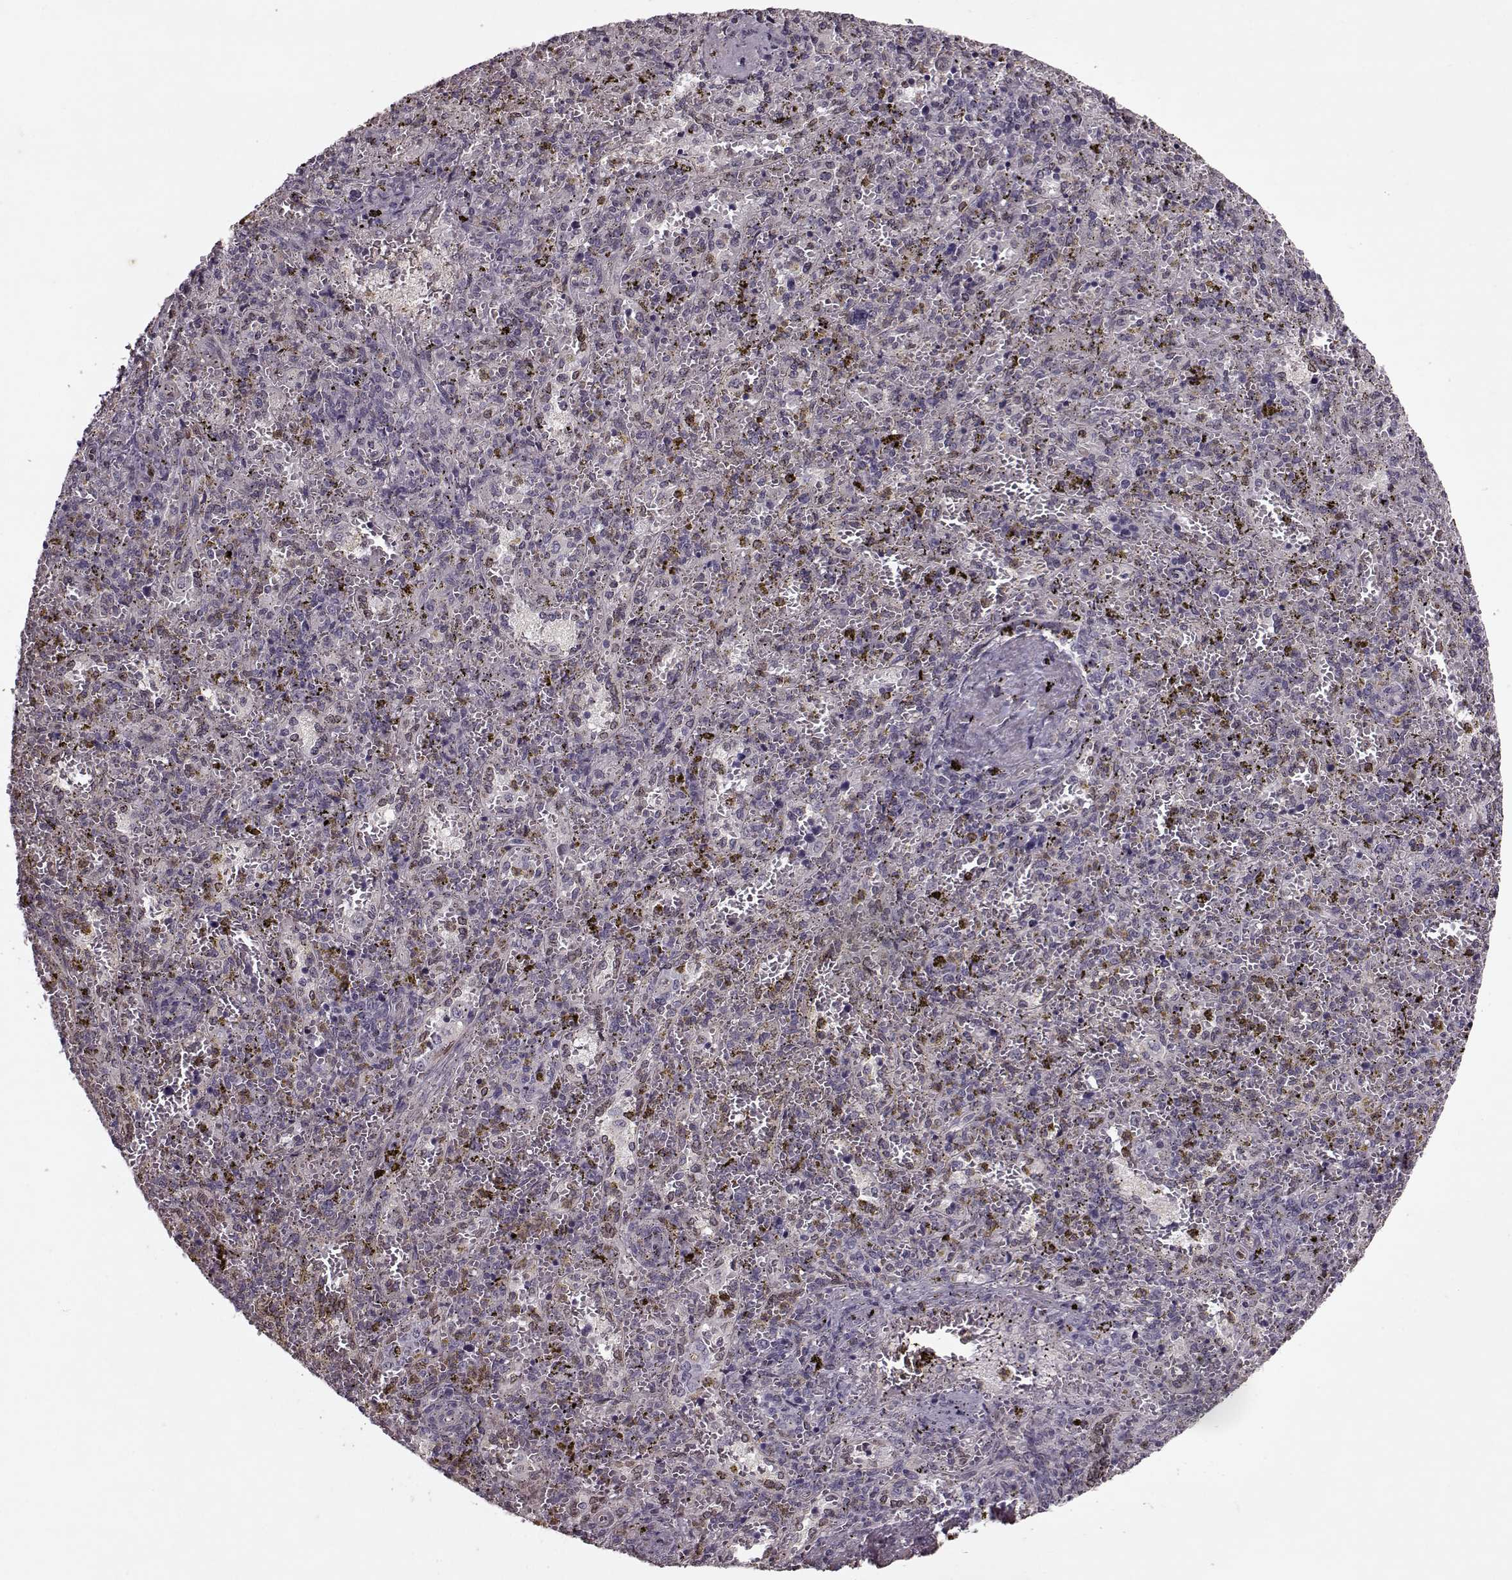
{"staining": {"intensity": "negative", "quantity": "none", "location": "none"}, "tissue": "spleen", "cell_type": "Cells in red pulp", "image_type": "normal", "snomed": [{"axis": "morphology", "description": "Normal tissue, NOS"}, {"axis": "topography", "description": "Spleen"}], "caption": "This micrograph is of benign spleen stained with immunohistochemistry to label a protein in brown with the nuclei are counter-stained blue. There is no positivity in cells in red pulp.", "gene": "KRT9", "patient": {"sex": "female", "age": 50}}